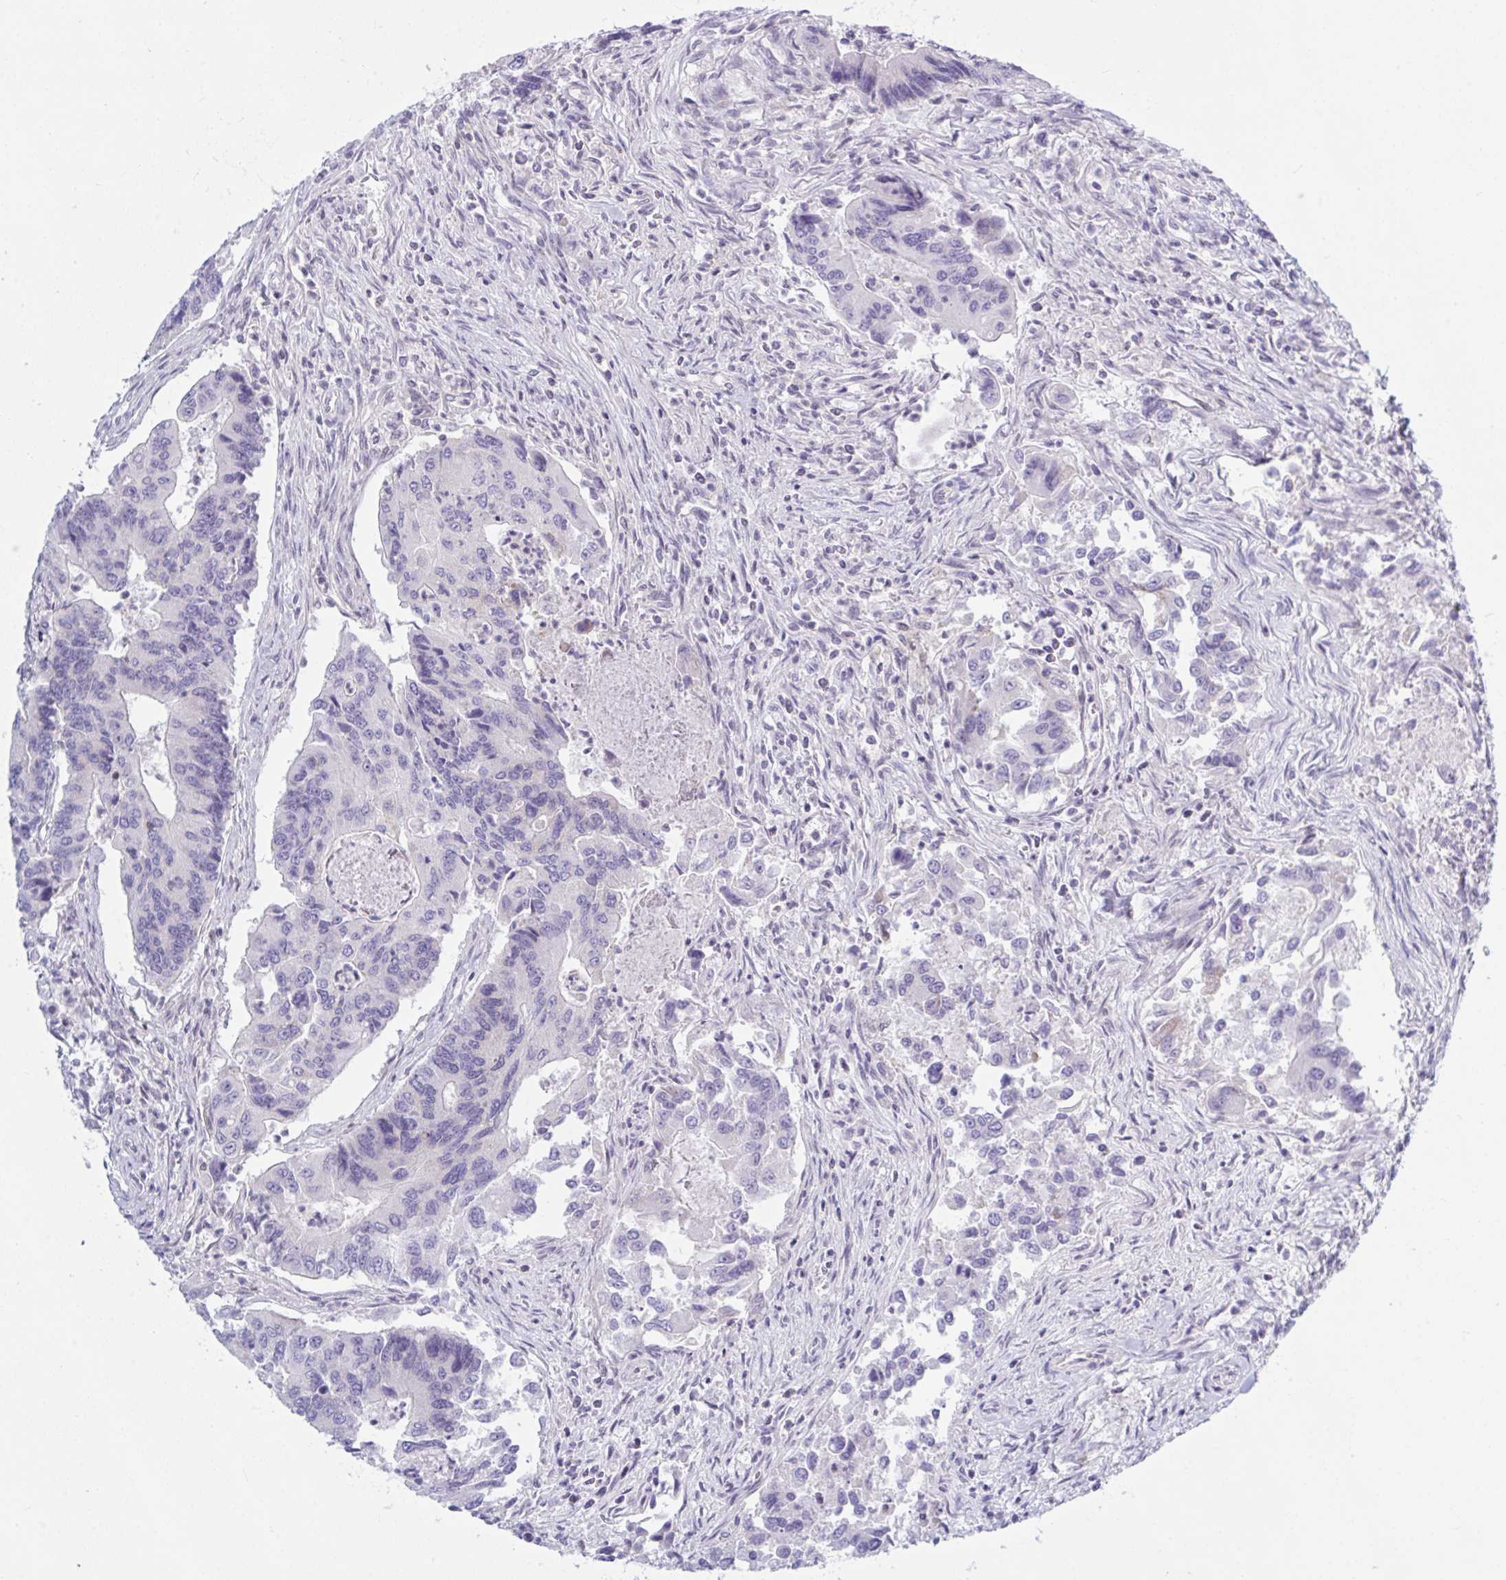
{"staining": {"intensity": "negative", "quantity": "none", "location": "none"}, "tissue": "colorectal cancer", "cell_type": "Tumor cells", "image_type": "cancer", "snomed": [{"axis": "morphology", "description": "Adenocarcinoma, NOS"}, {"axis": "topography", "description": "Colon"}], "caption": "There is no significant expression in tumor cells of colorectal cancer (adenocarcinoma).", "gene": "TANK", "patient": {"sex": "female", "age": 67}}